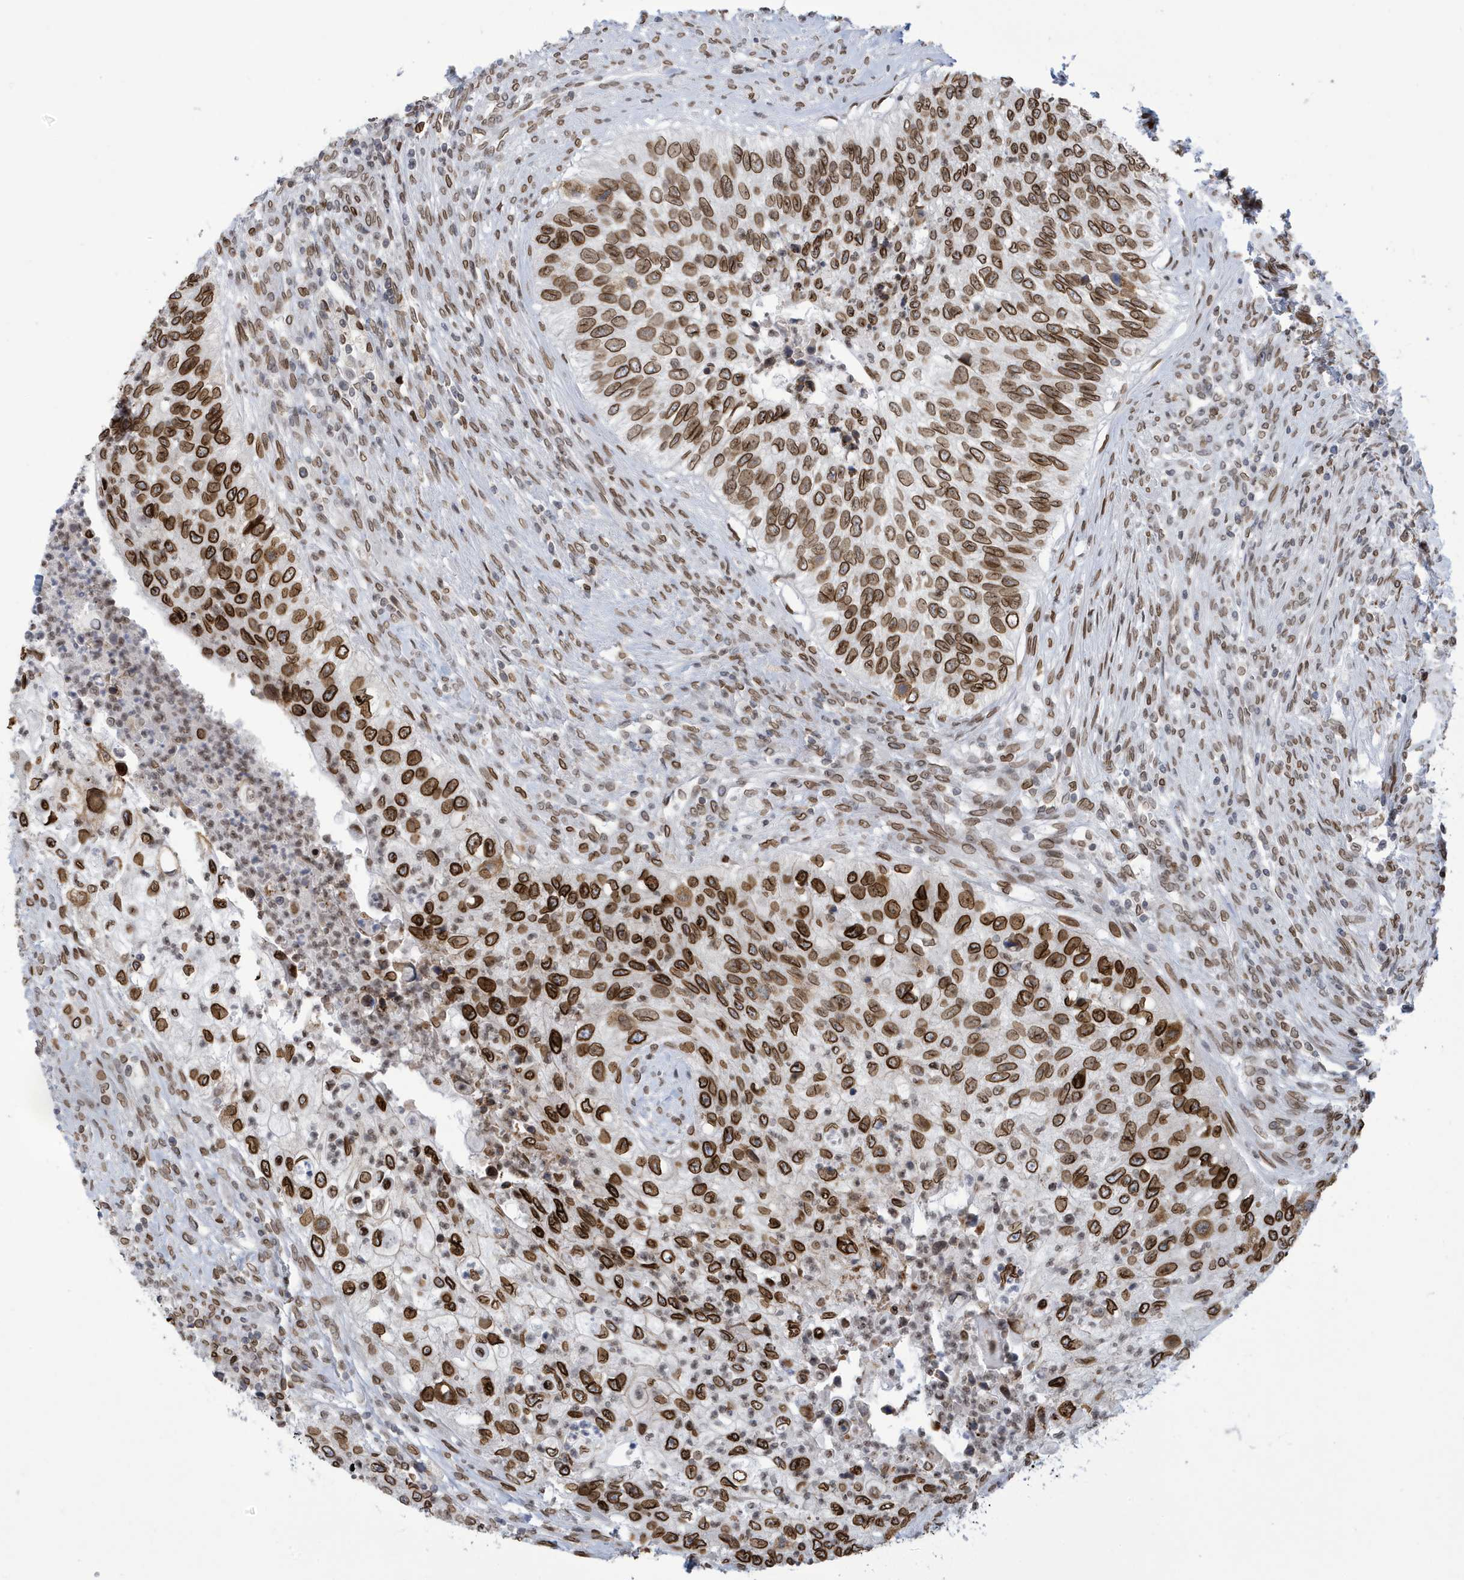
{"staining": {"intensity": "strong", "quantity": ">75%", "location": "cytoplasmic/membranous,nuclear"}, "tissue": "urothelial cancer", "cell_type": "Tumor cells", "image_type": "cancer", "snomed": [{"axis": "morphology", "description": "Urothelial carcinoma, High grade"}, {"axis": "topography", "description": "Urinary bladder"}], "caption": "The histopathology image displays staining of urothelial carcinoma (high-grade), revealing strong cytoplasmic/membranous and nuclear protein expression (brown color) within tumor cells. The staining was performed using DAB to visualize the protein expression in brown, while the nuclei were stained in blue with hematoxylin (Magnification: 20x).", "gene": "PCYT1A", "patient": {"sex": "female", "age": 60}}